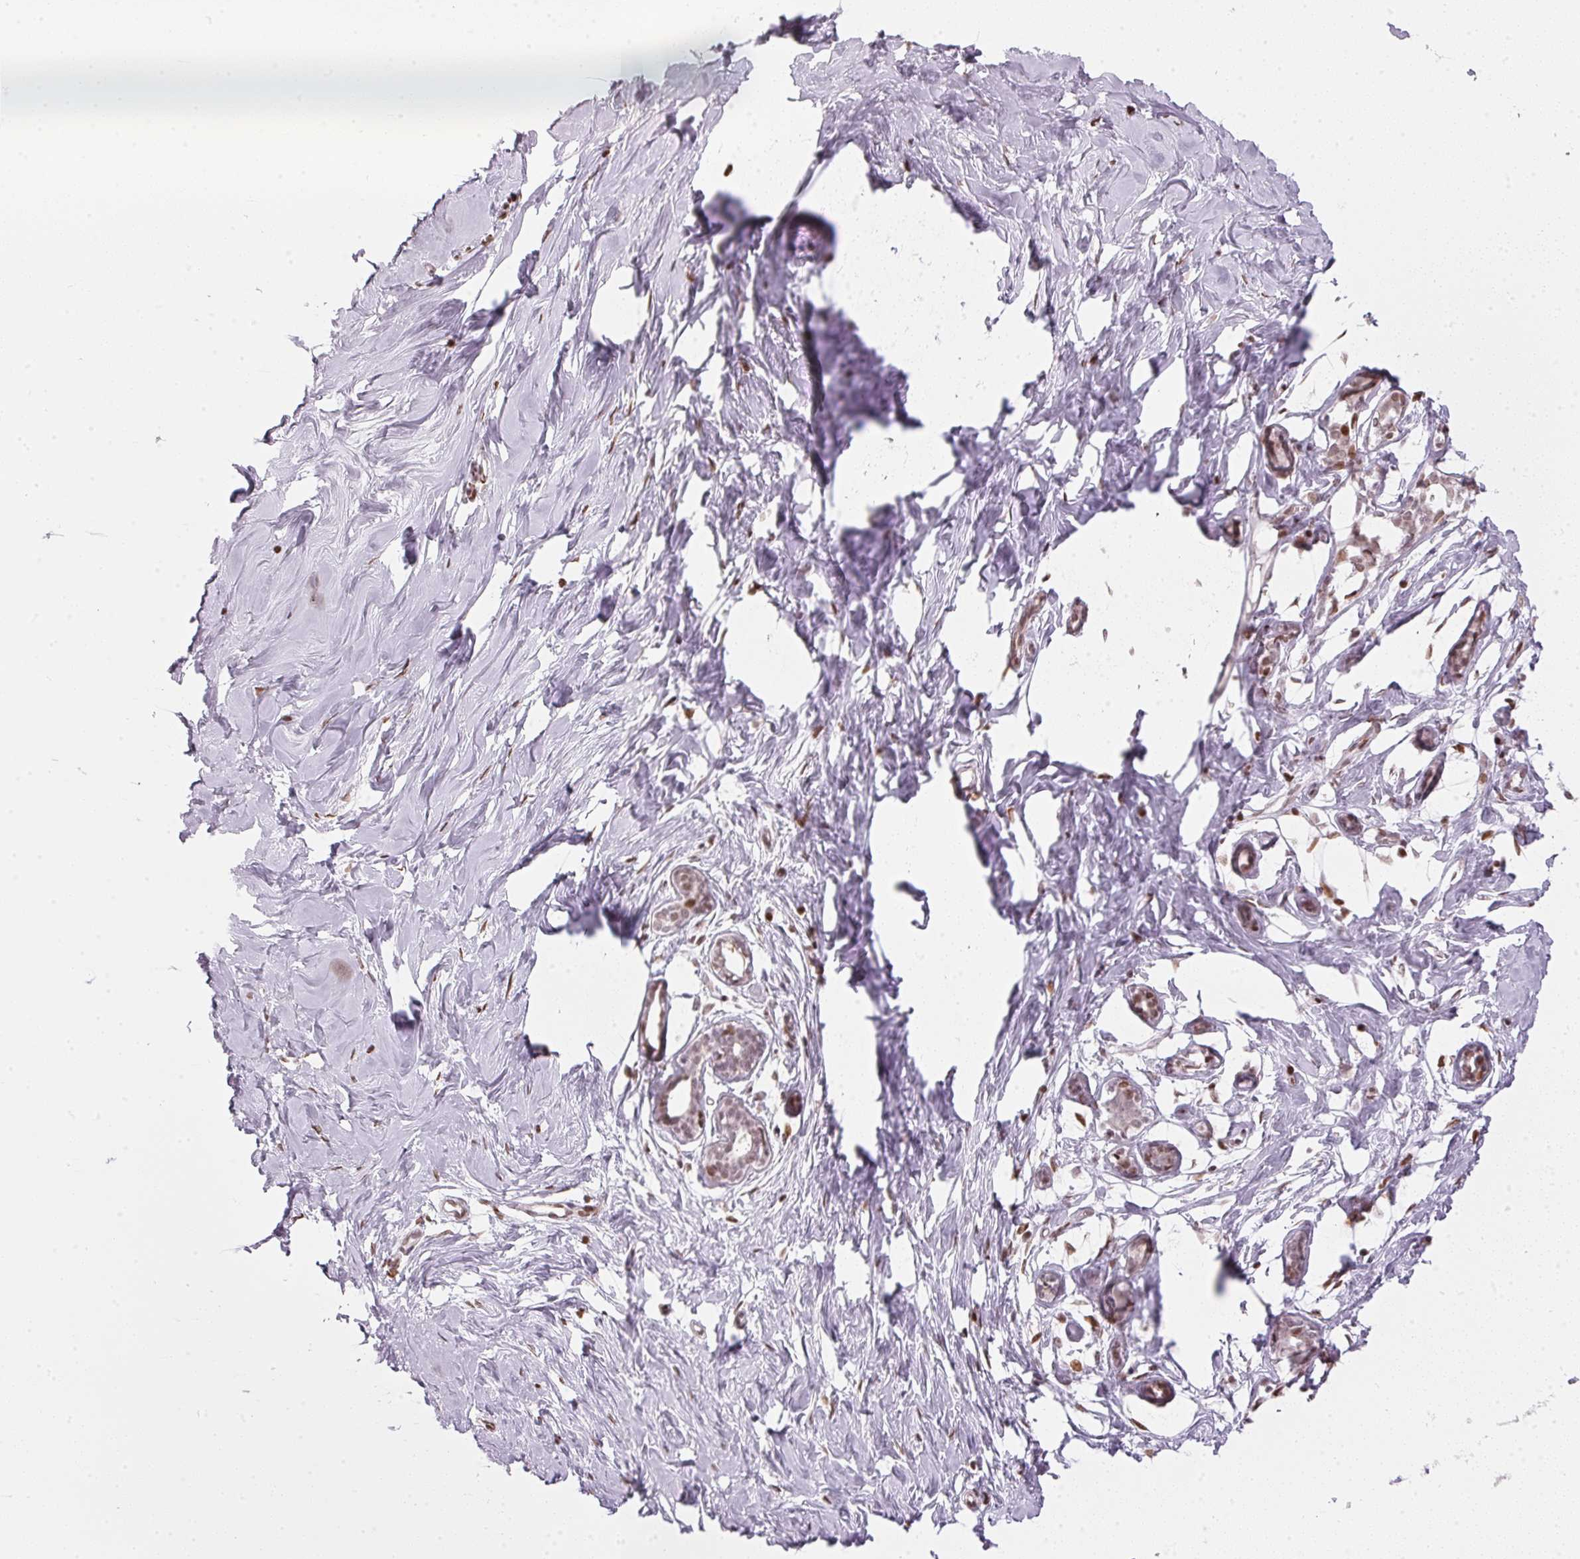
{"staining": {"intensity": "negative", "quantity": "none", "location": "none"}, "tissue": "breast", "cell_type": "Adipocytes", "image_type": "normal", "snomed": [{"axis": "morphology", "description": "Normal tissue, NOS"}, {"axis": "topography", "description": "Breast"}], "caption": "Breast was stained to show a protein in brown. There is no significant expression in adipocytes. (DAB (3,3'-diaminobenzidine) immunohistochemistry, high magnification).", "gene": "KAT6A", "patient": {"sex": "female", "age": 27}}